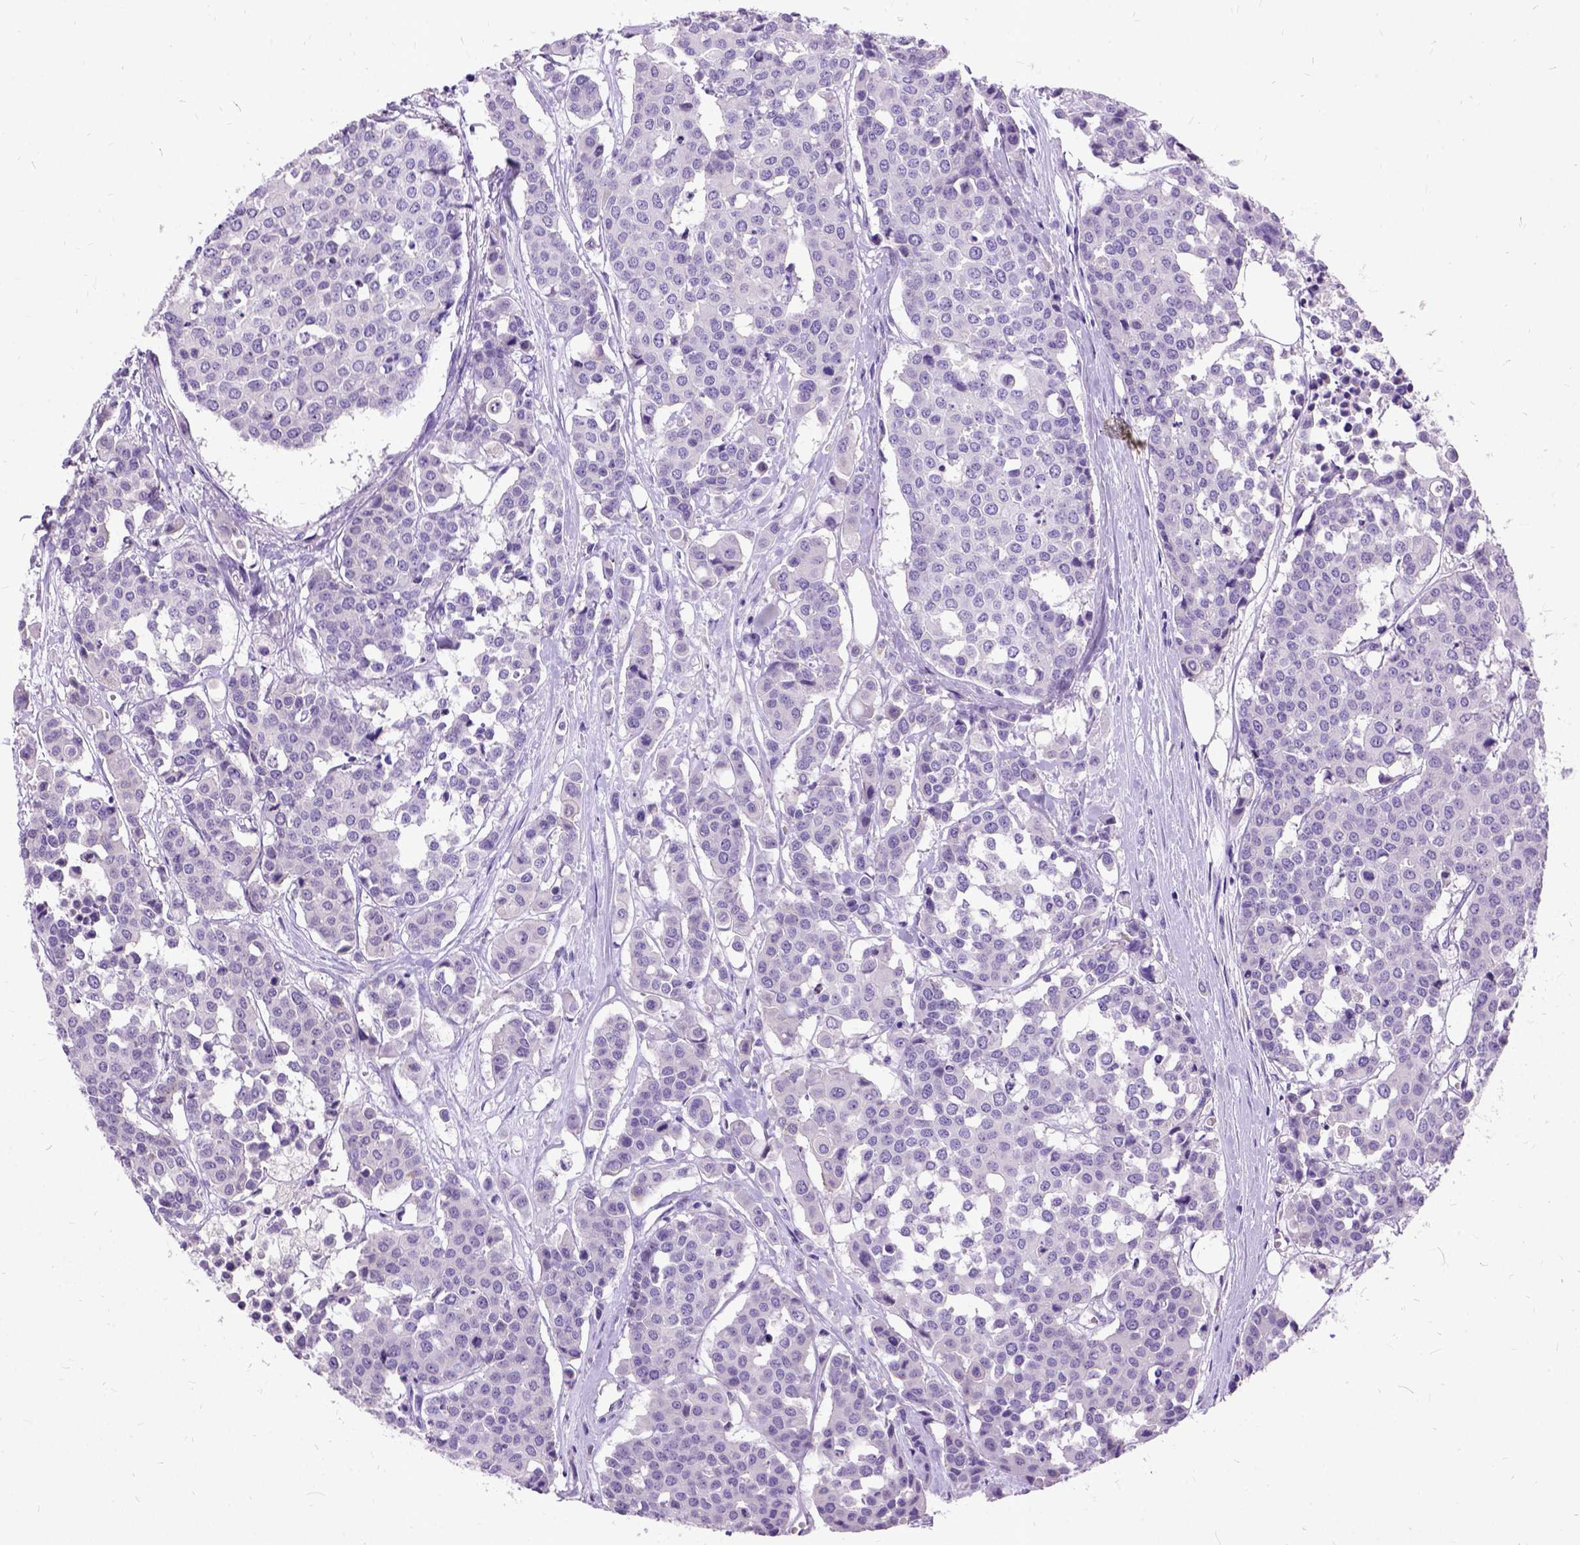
{"staining": {"intensity": "negative", "quantity": "none", "location": "none"}, "tissue": "carcinoid", "cell_type": "Tumor cells", "image_type": "cancer", "snomed": [{"axis": "morphology", "description": "Carcinoid, malignant, NOS"}, {"axis": "topography", "description": "Colon"}], "caption": "Carcinoid was stained to show a protein in brown. There is no significant expression in tumor cells.", "gene": "NEUROD4", "patient": {"sex": "male", "age": 81}}